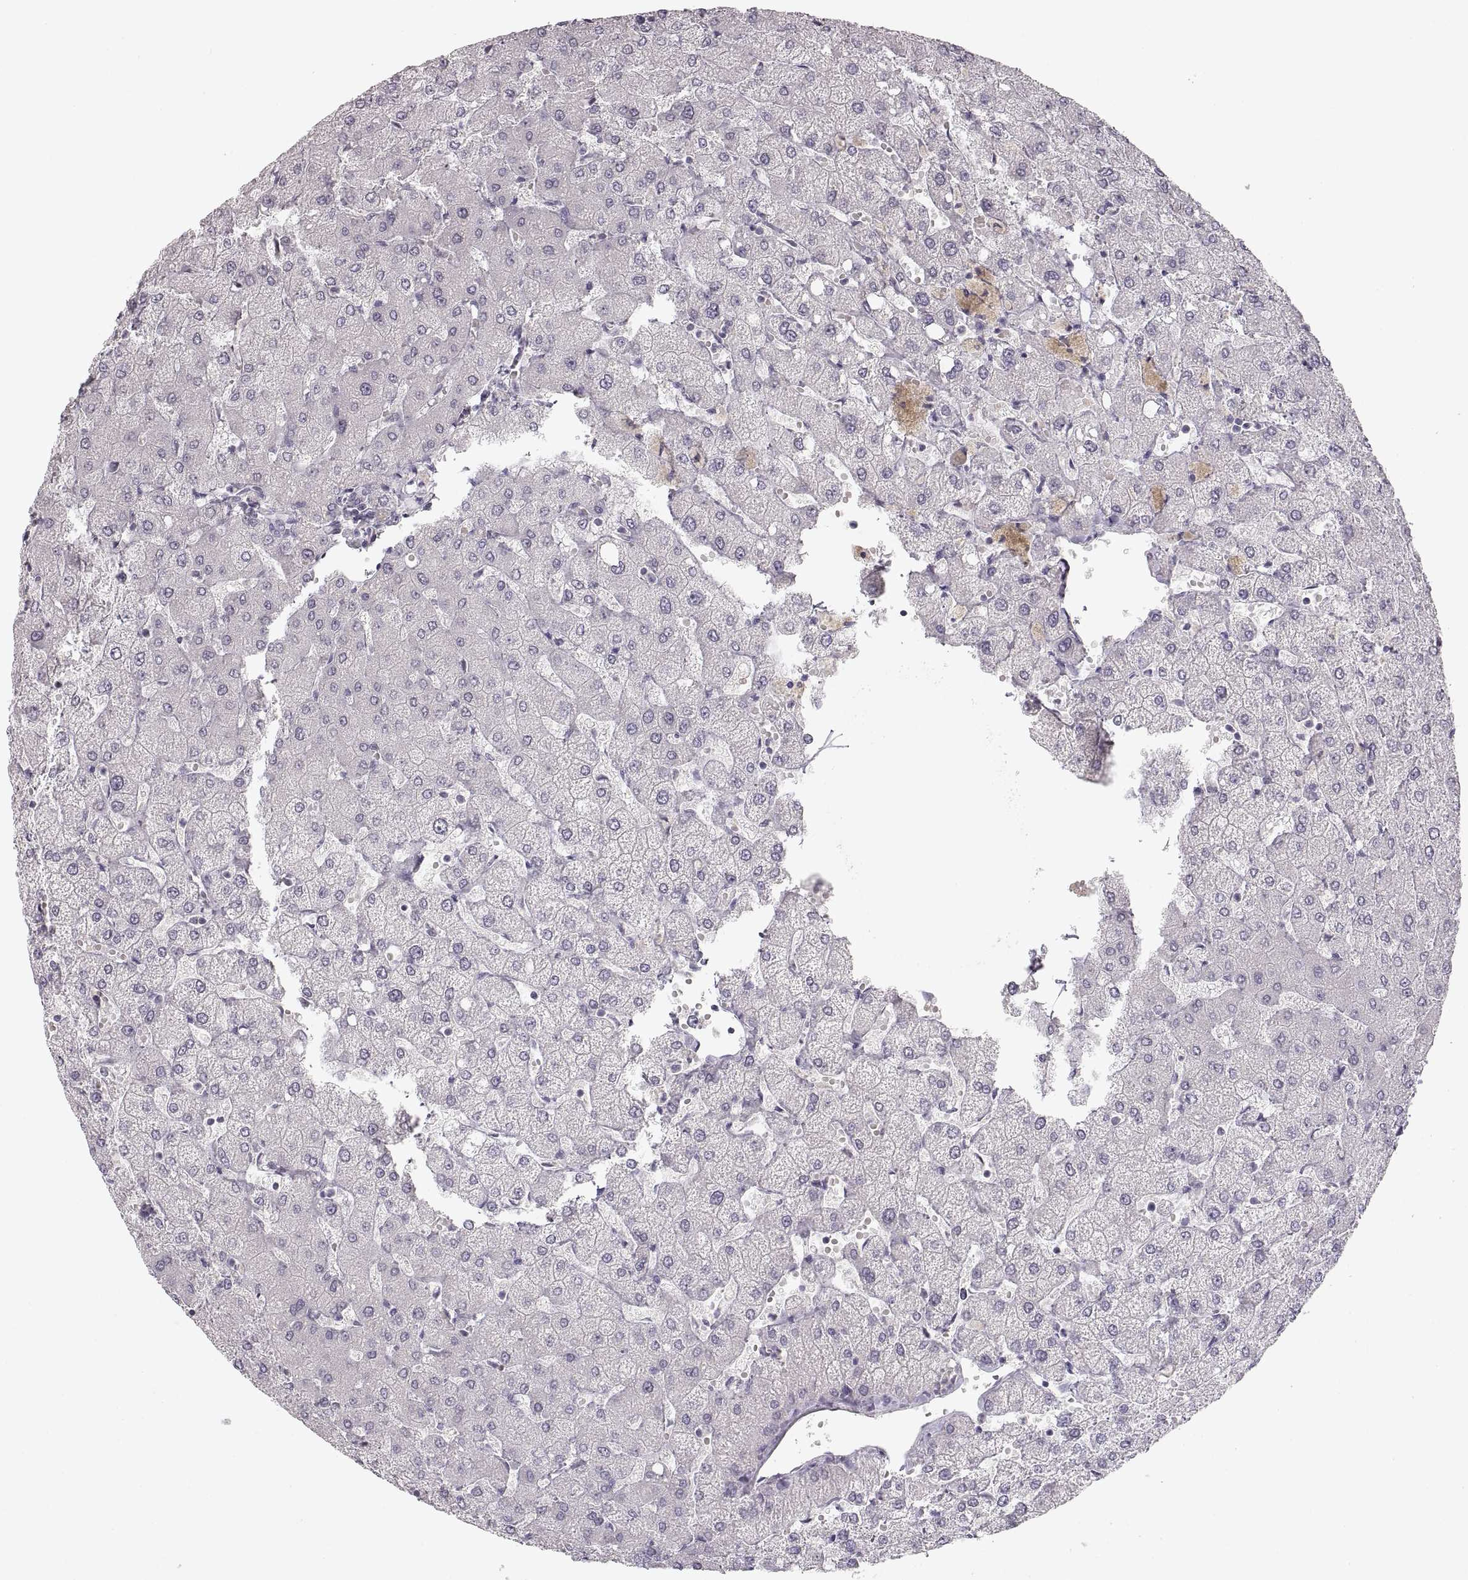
{"staining": {"intensity": "negative", "quantity": "none", "location": "none"}, "tissue": "liver", "cell_type": "Cholangiocytes", "image_type": "normal", "snomed": [{"axis": "morphology", "description": "Normal tissue, NOS"}, {"axis": "topography", "description": "Liver"}], "caption": "This is an immunohistochemistry photomicrograph of unremarkable liver. There is no staining in cholangiocytes.", "gene": "PCSK2", "patient": {"sex": "female", "age": 54}}